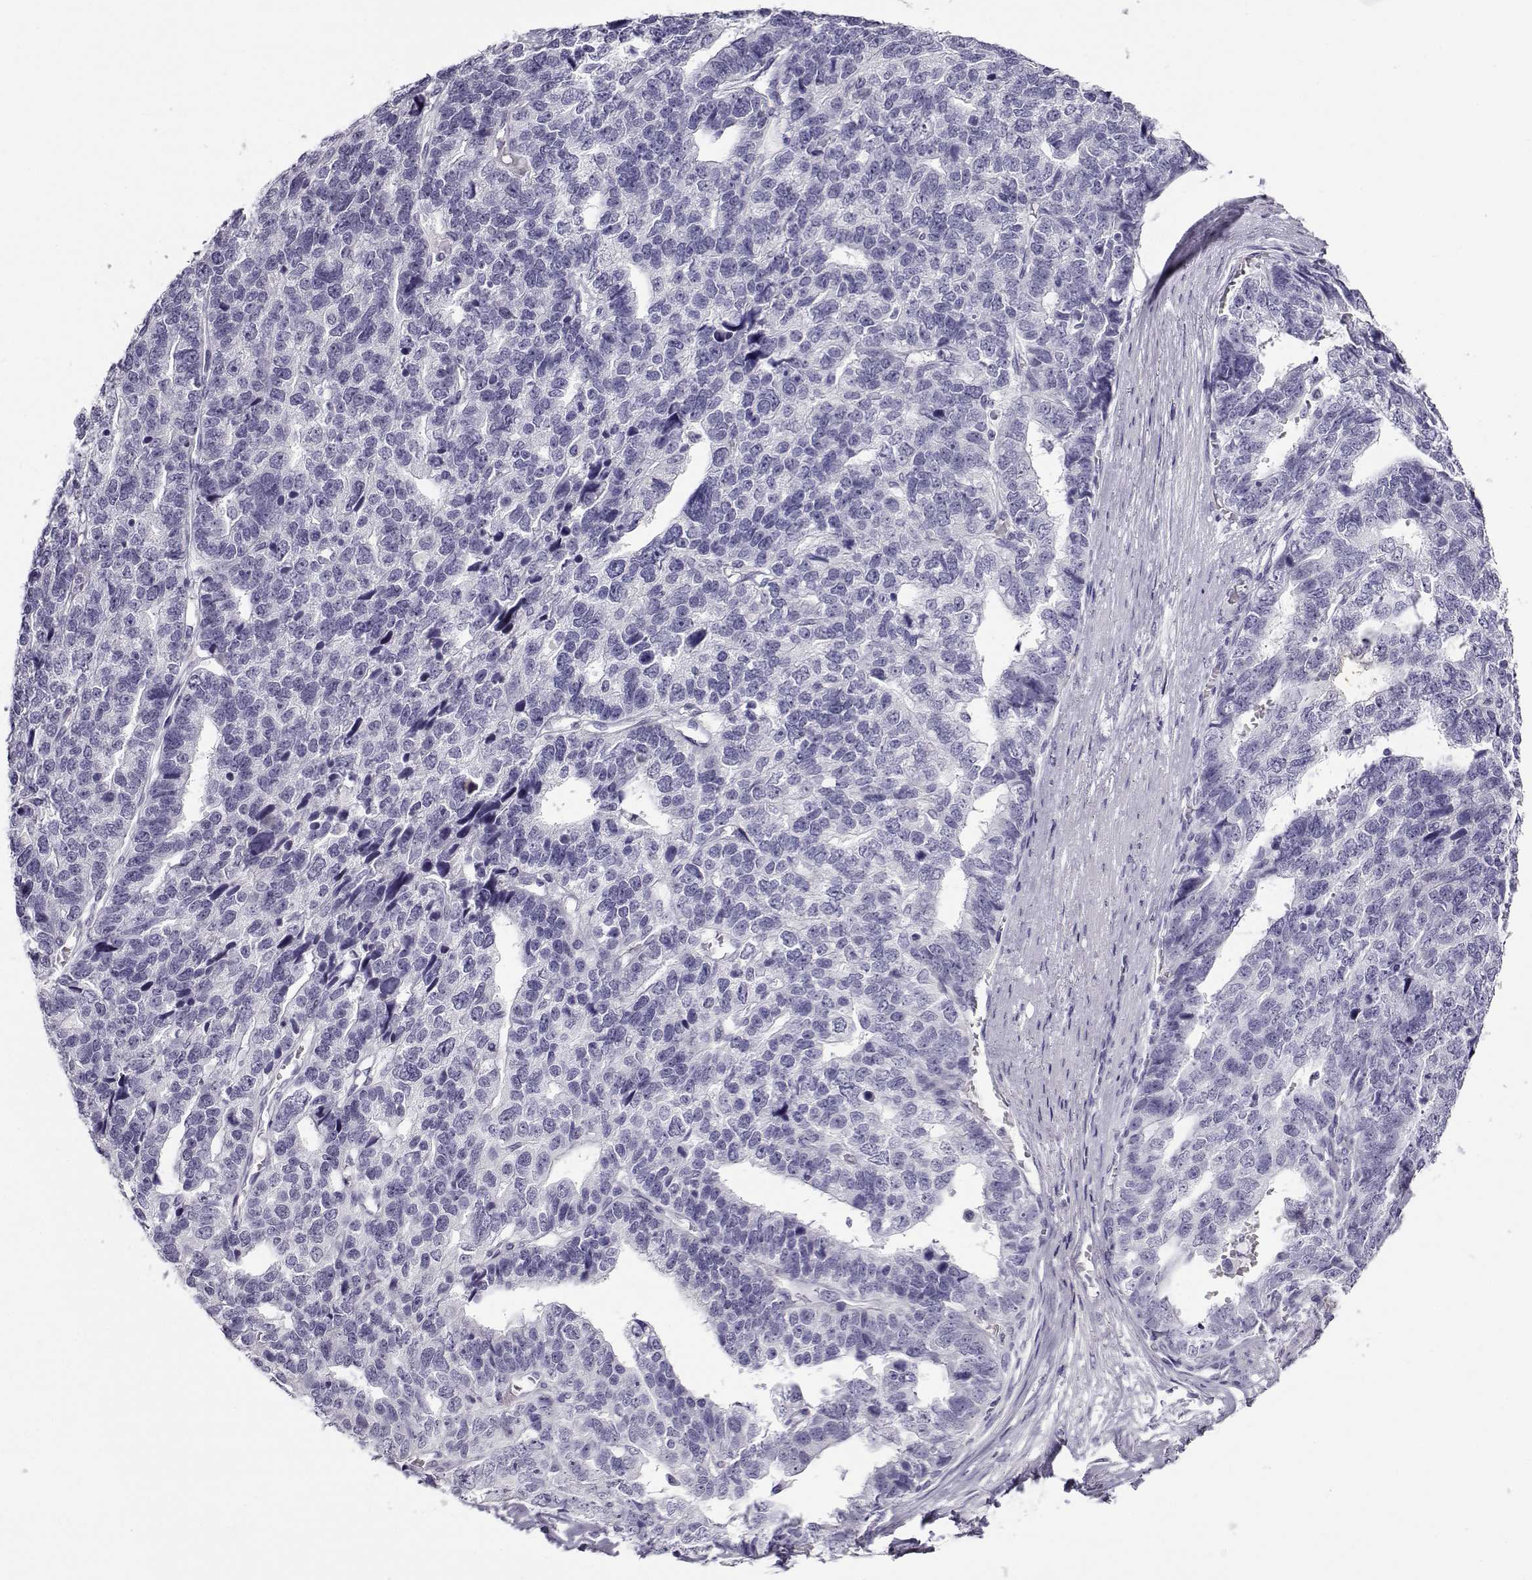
{"staining": {"intensity": "negative", "quantity": "none", "location": "none"}, "tissue": "stomach cancer", "cell_type": "Tumor cells", "image_type": "cancer", "snomed": [{"axis": "morphology", "description": "Adenocarcinoma, NOS"}, {"axis": "topography", "description": "Stomach"}], "caption": "Histopathology image shows no protein staining in tumor cells of stomach cancer tissue.", "gene": "RHOXF2", "patient": {"sex": "male", "age": 69}}